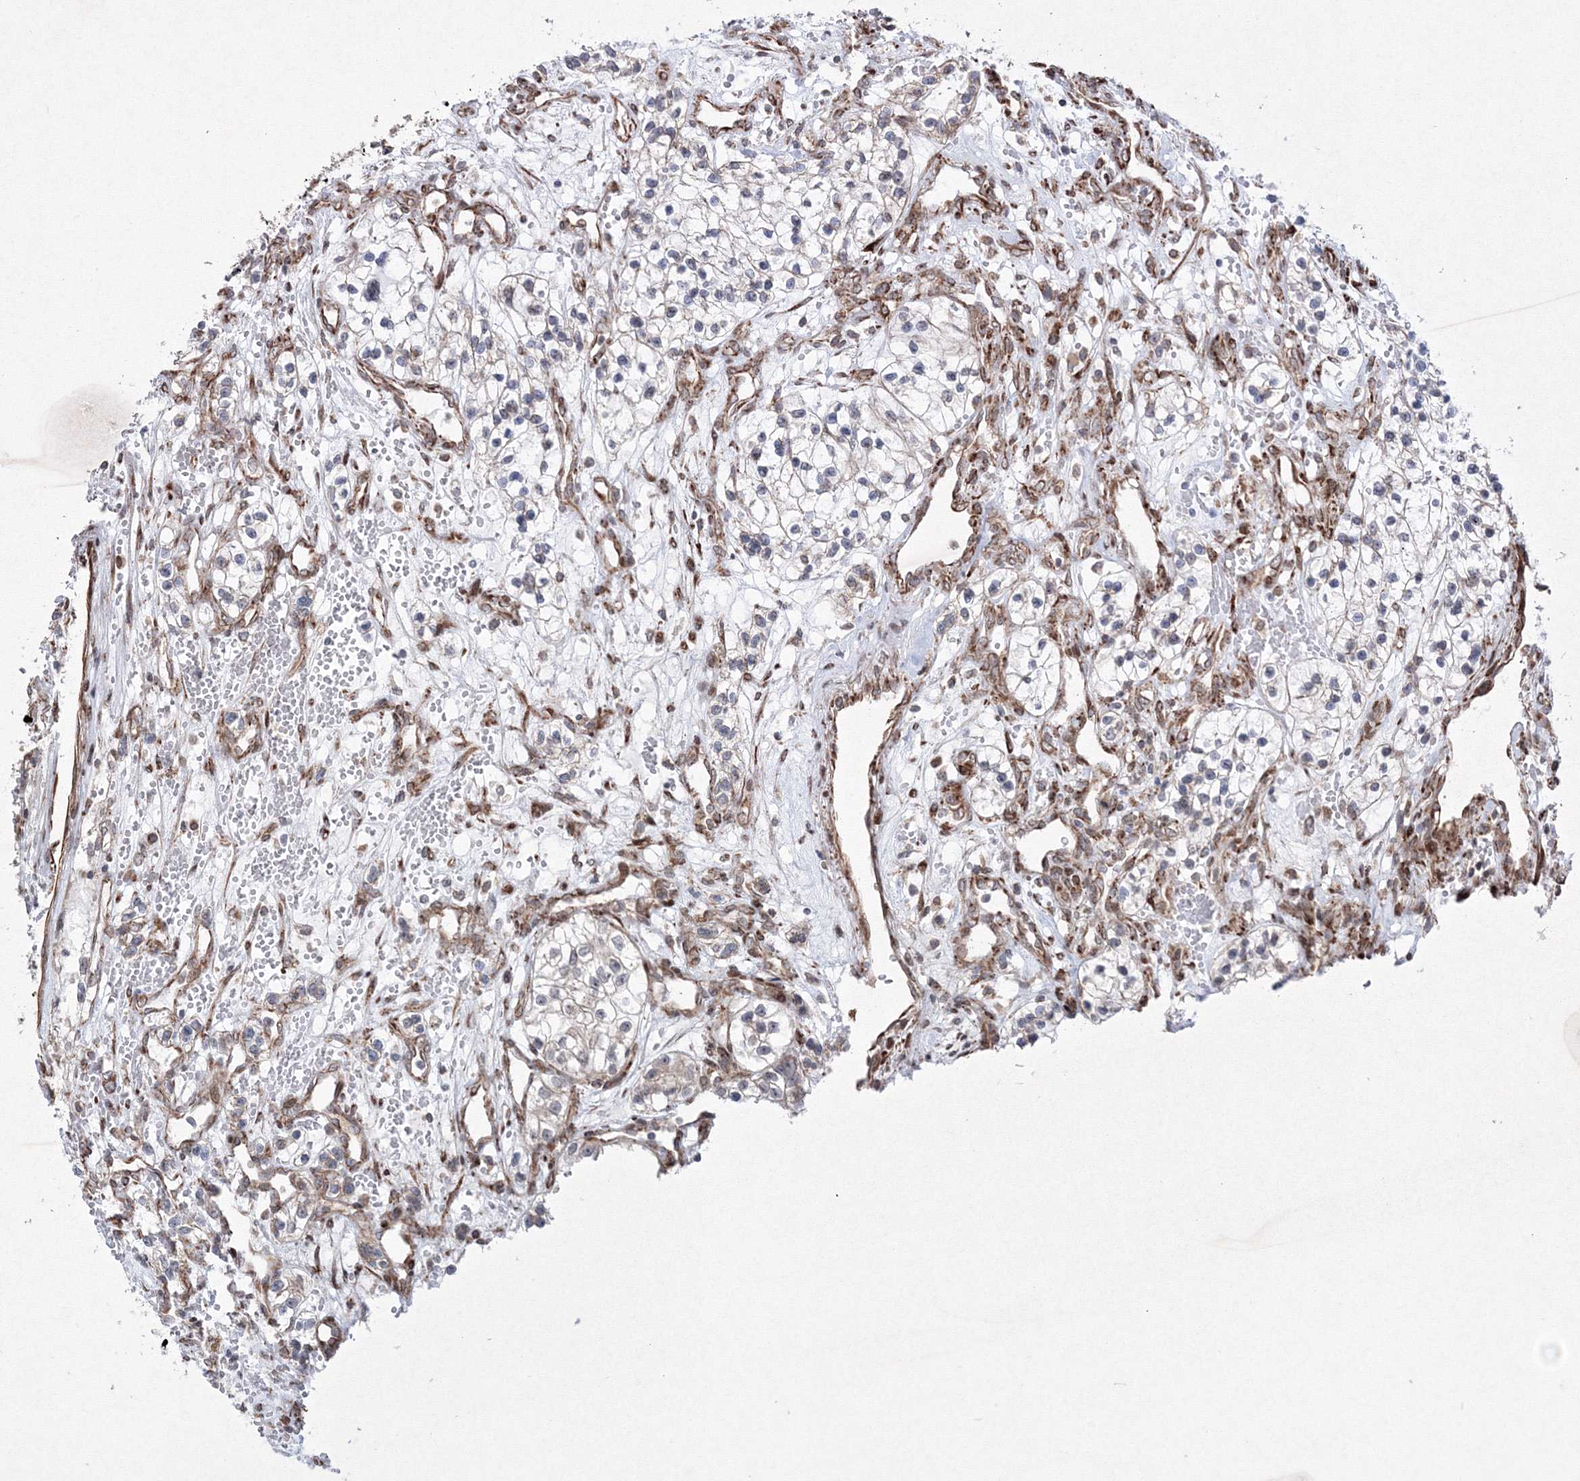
{"staining": {"intensity": "negative", "quantity": "none", "location": "none"}, "tissue": "renal cancer", "cell_type": "Tumor cells", "image_type": "cancer", "snomed": [{"axis": "morphology", "description": "Adenocarcinoma, NOS"}, {"axis": "topography", "description": "Kidney"}], "caption": "Immunohistochemistry image of renal adenocarcinoma stained for a protein (brown), which exhibits no expression in tumor cells.", "gene": "EFCAB12", "patient": {"sex": "female", "age": 57}}